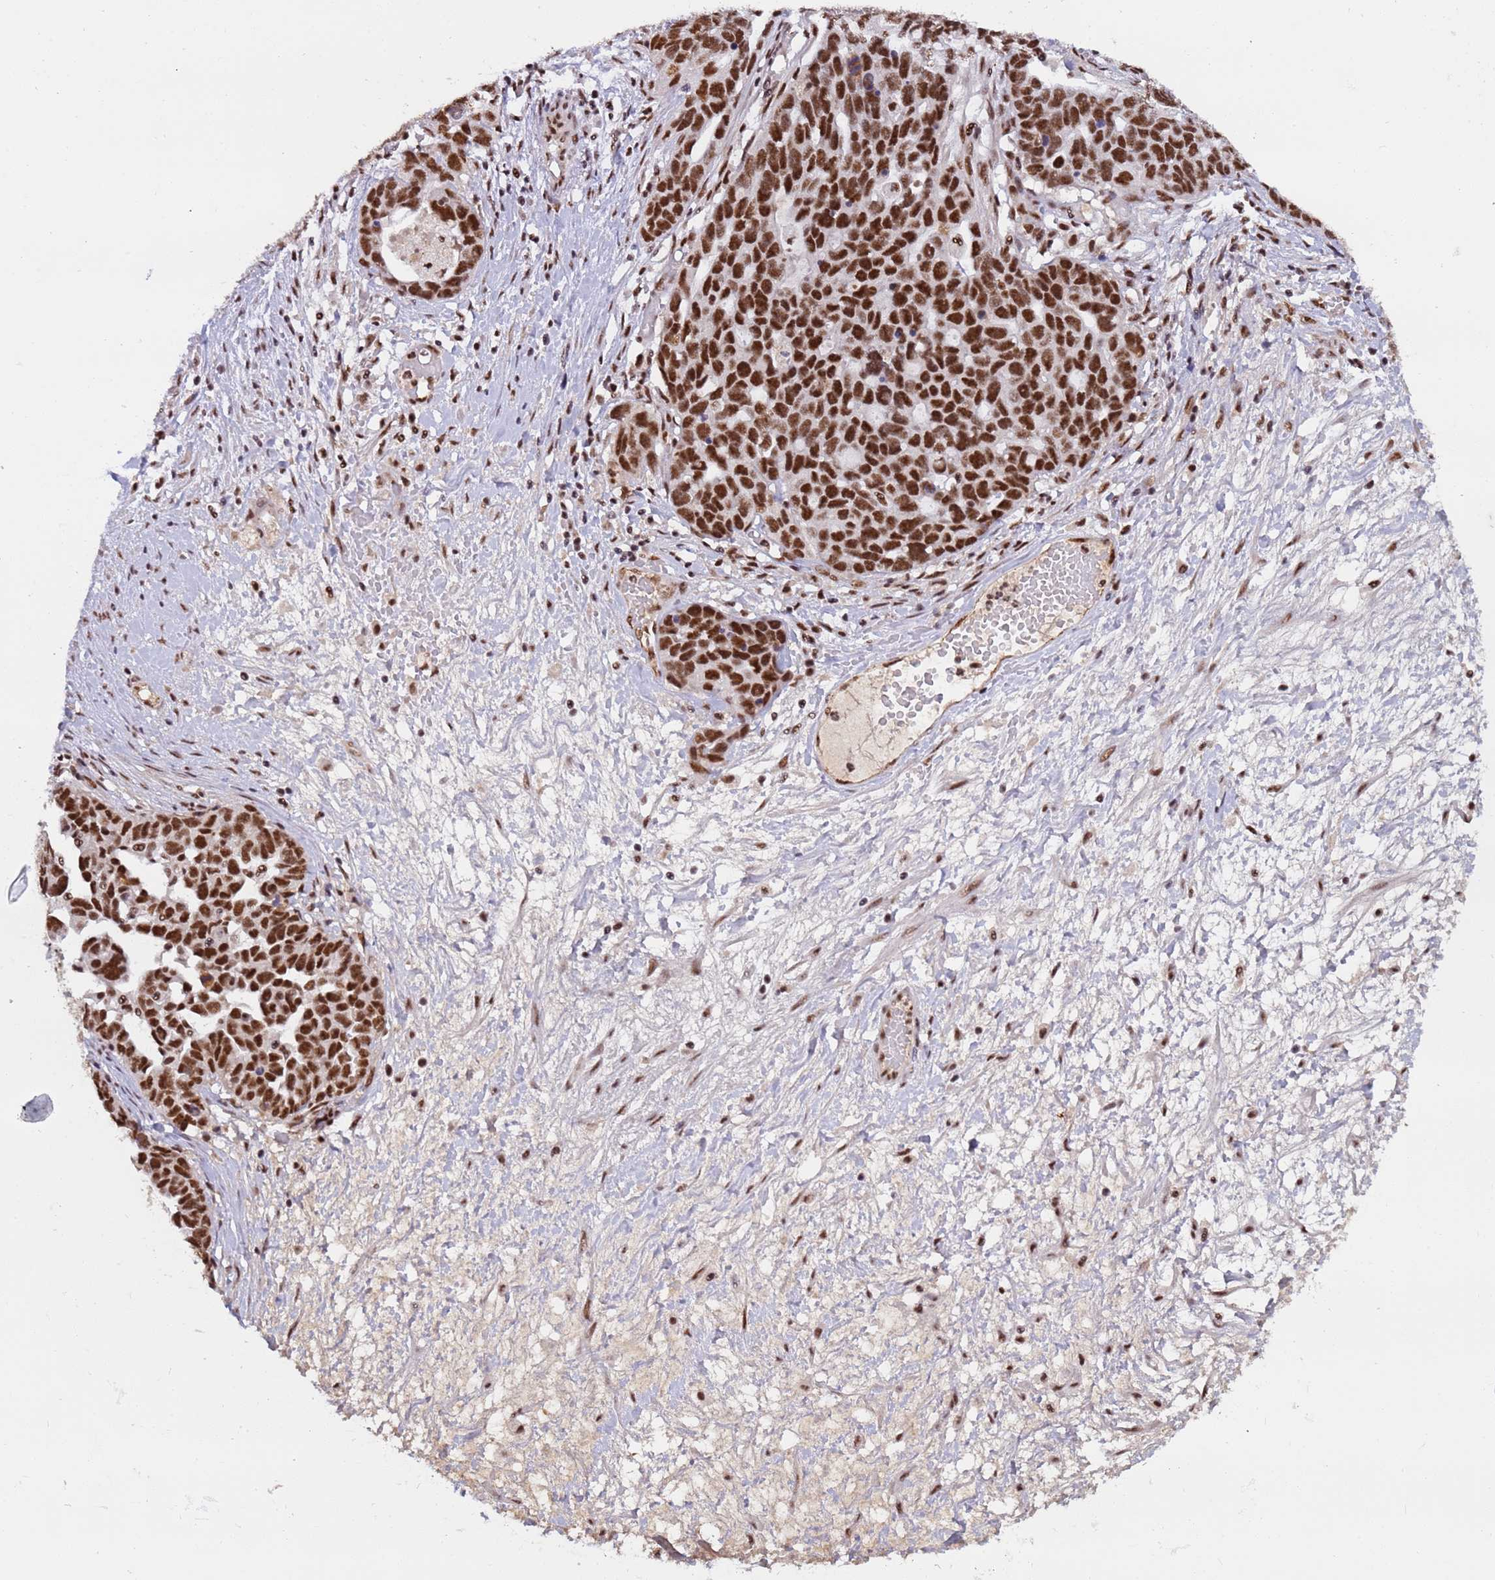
{"staining": {"intensity": "strong", "quantity": ">75%", "location": "nuclear"}, "tissue": "ovarian cancer", "cell_type": "Tumor cells", "image_type": "cancer", "snomed": [{"axis": "morphology", "description": "Cystadenocarcinoma, serous, NOS"}, {"axis": "topography", "description": "Ovary"}], "caption": "High-power microscopy captured an IHC micrograph of ovarian serous cystadenocarcinoma, revealing strong nuclear expression in approximately >75% of tumor cells. The staining is performed using DAB brown chromogen to label protein expression. The nuclei are counter-stained blue using hematoxylin.", "gene": "SRRT", "patient": {"sex": "female", "age": 54}}